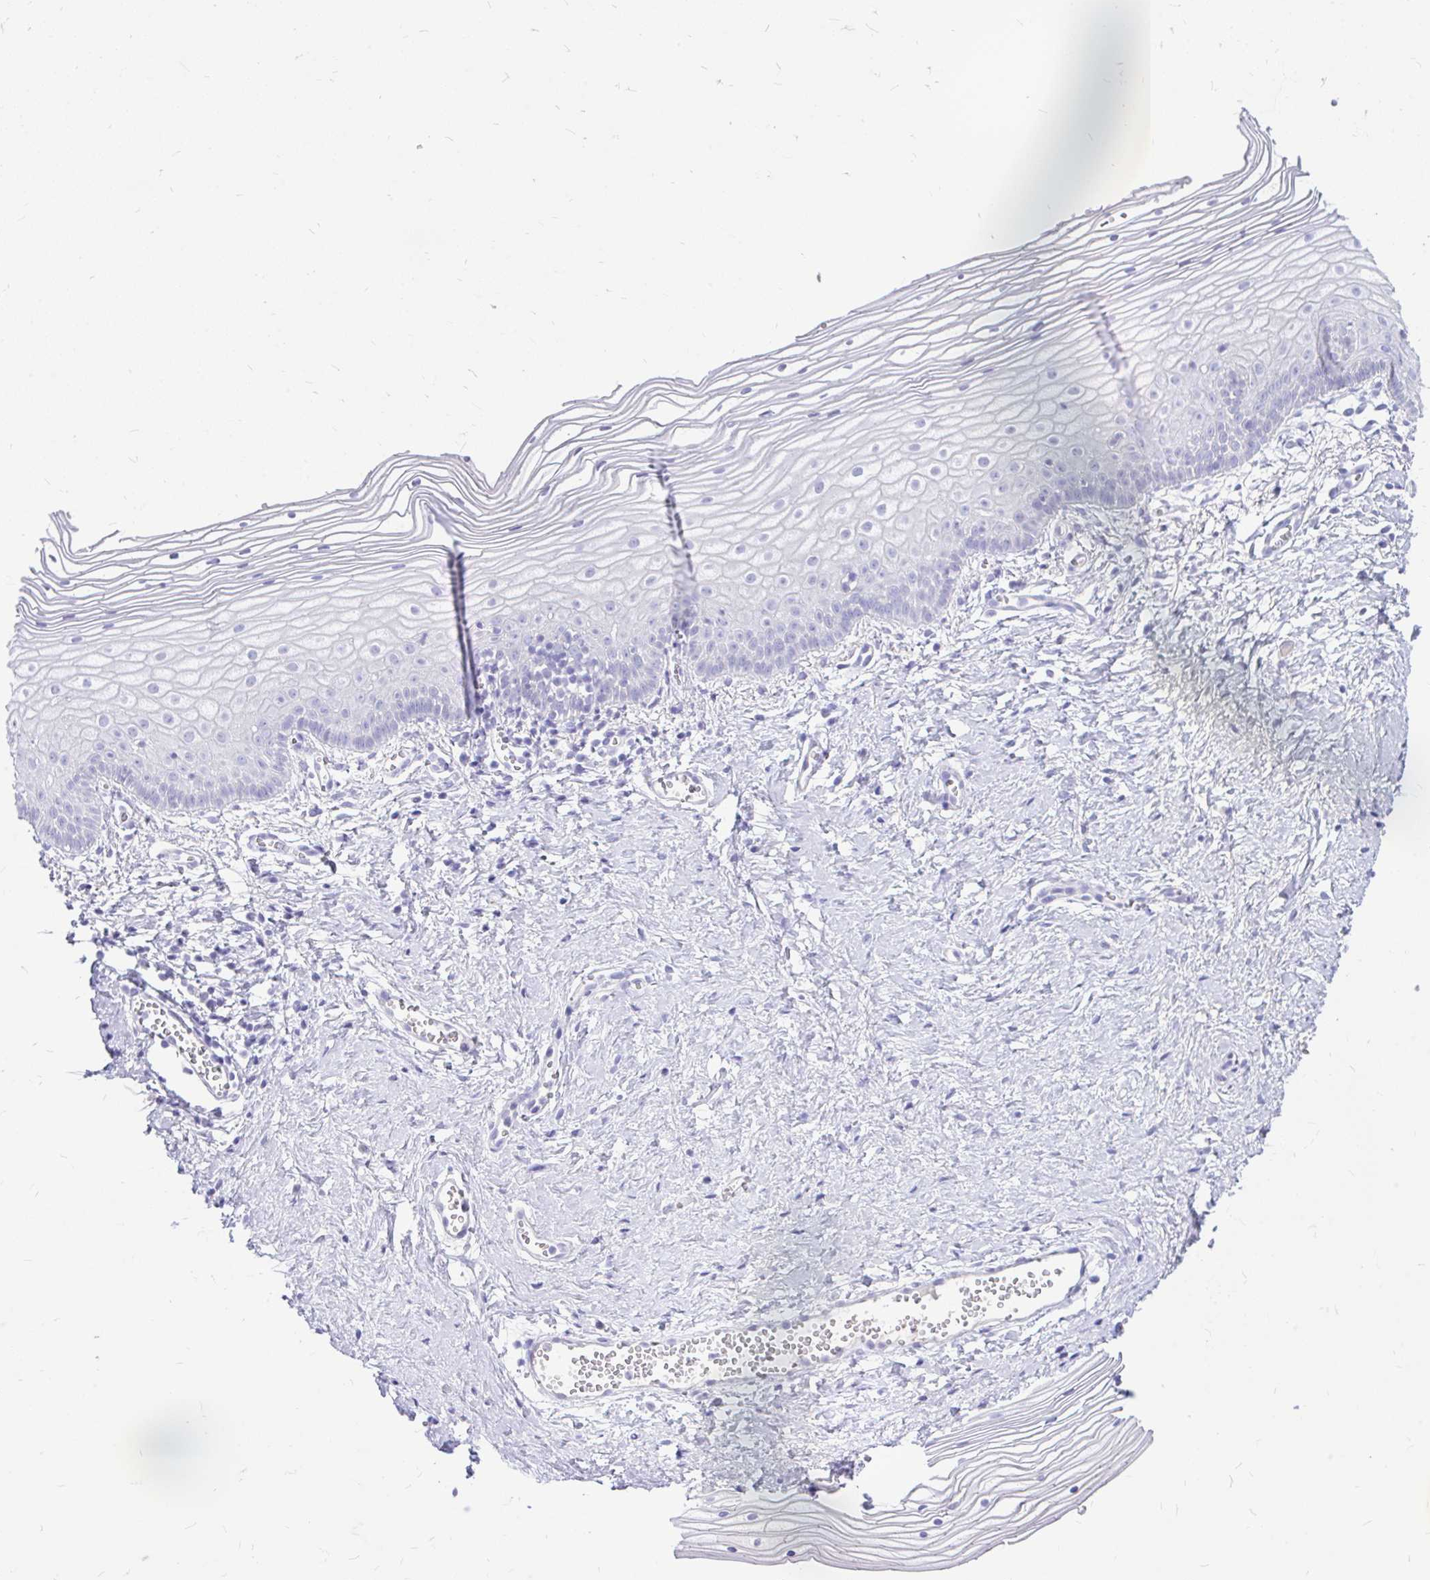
{"staining": {"intensity": "negative", "quantity": "none", "location": "none"}, "tissue": "vagina", "cell_type": "Squamous epithelial cells", "image_type": "normal", "snomed": [{"axis": "morphology", "description": "Normal tissue, NOS"}, {"axis": "topography", "description": "Vagina"}], "caption": "DAB (3,3'-diaminobenzidine) immunohistochemical staining of unremarkable vagina displays no significant staining in squamous epithelial cells. (Stains: DAB (3,3'-diaminobenzidine) immunohistochemistry with hematoxylin counter stain, Microscopy: brightfield microscopy at high magnification).", "gene": "MAP1LC3A", "patient": {"sex": "female", "age": 56}}